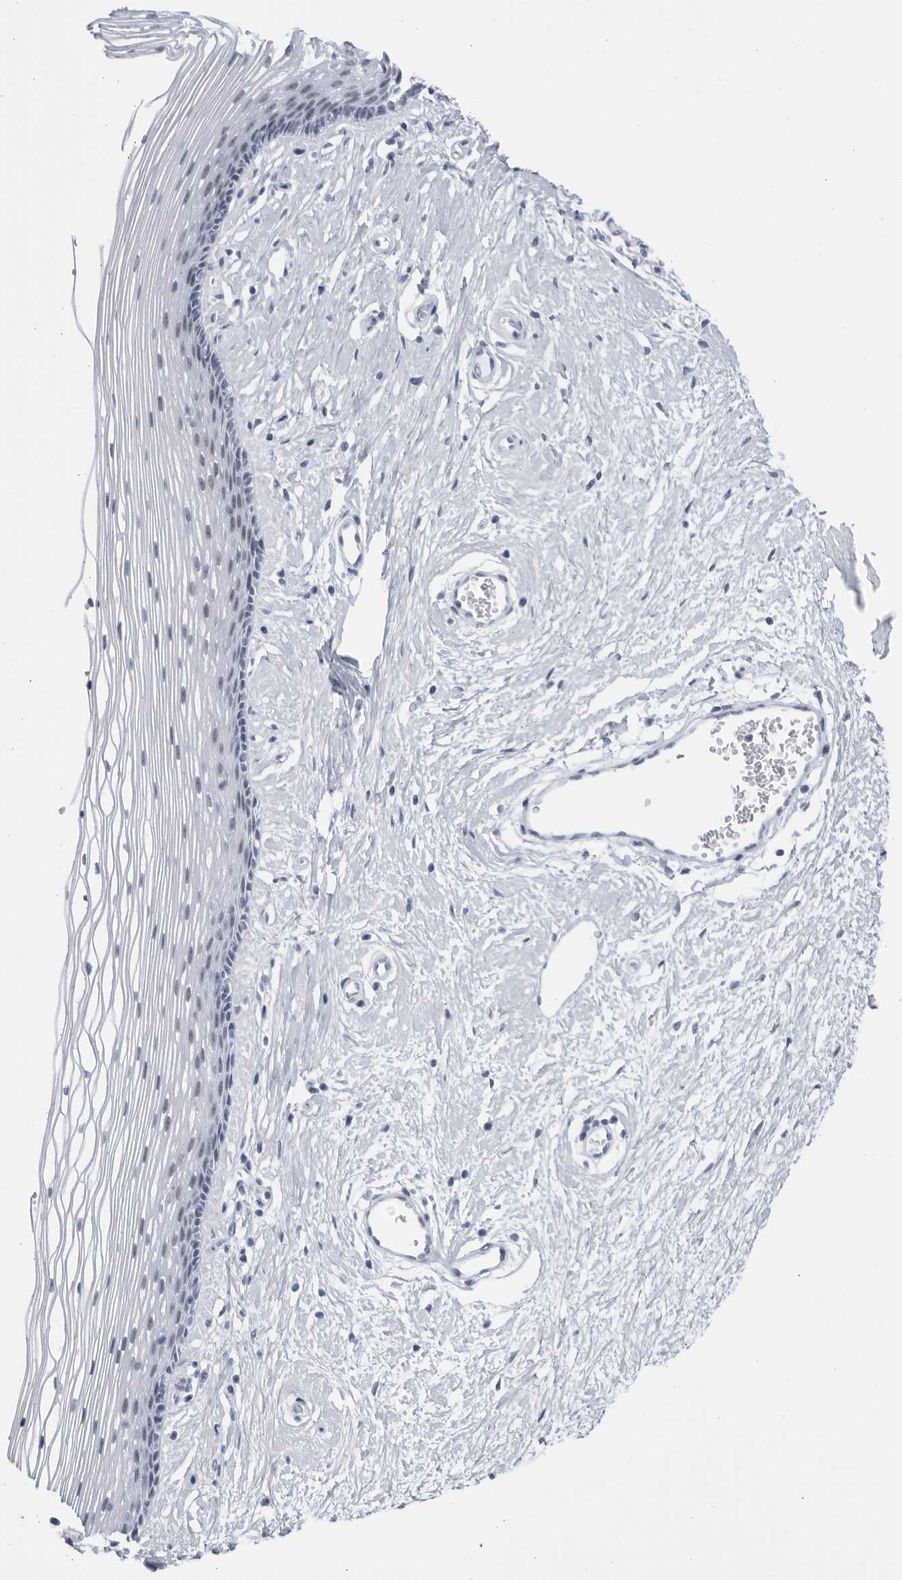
{"staining": {"intensity": "weak", "quantity": "<25%", "location": "nuclear"}, "tissue": "vagina", "cell_type": "Squamous epithelial cells", "image_type": "normal", "snomed": [{"axis": "morphology", "description": "Normal tissue, NOS"}, {"axis": "topography", "description": "Vagina"}], "caption": "An immunohistochemistry (IHC) histopathology image of benign vagina is shown. There is no staining in squamous epithelial cells of vagina. (Stains: DAB (3,3'-diaminobenzidine) IHC with hematoxylin counter stain, Microscopy: brightfield microscopy at high magnification).", "gene": "CCDC181", "patient": {"sex": "female", "age": 46}}